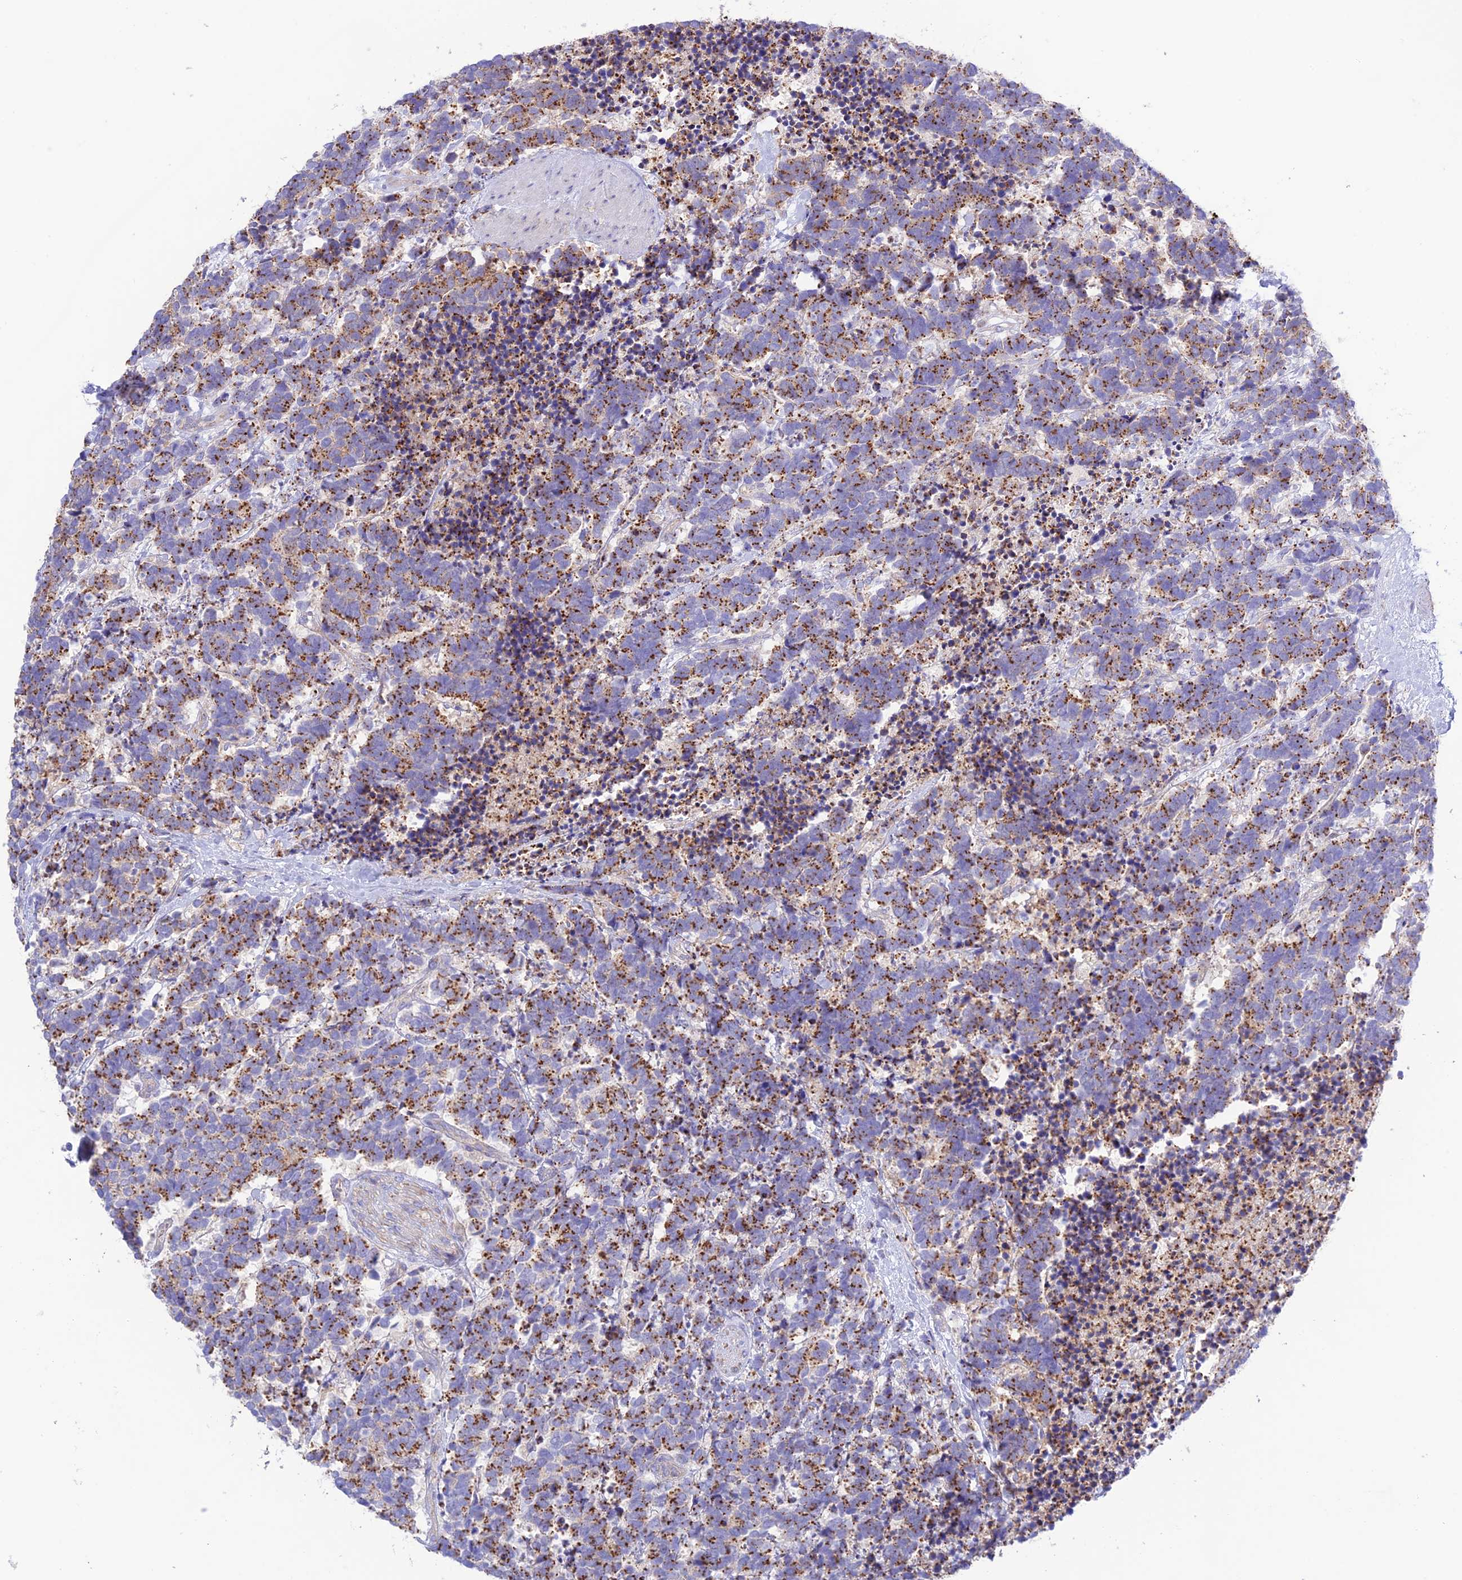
{"staining": {"intensity": "moderate", "quantity": ">75%", "location": "cytoplasmic/membranous"}, "tissue": "carcinoid", "cell_type": "Tumor cells", "image_type": "cancer", "snomed": [{"axis": "morphology", "description": "Carcinoma, NOS"}, {"axis": "morphology", "description": "Carcinoid, malignant, NOS"}, {"axis": "topography", "description": "Prostate"}], "caption": "Brown immunohistochemical staining in human carcinoma displays moderate cytoplasmic/membranous positivity in about >75% of tumor cells.", "gene": "CHSY3", "patient": {"sex": "male", "age": 57}}